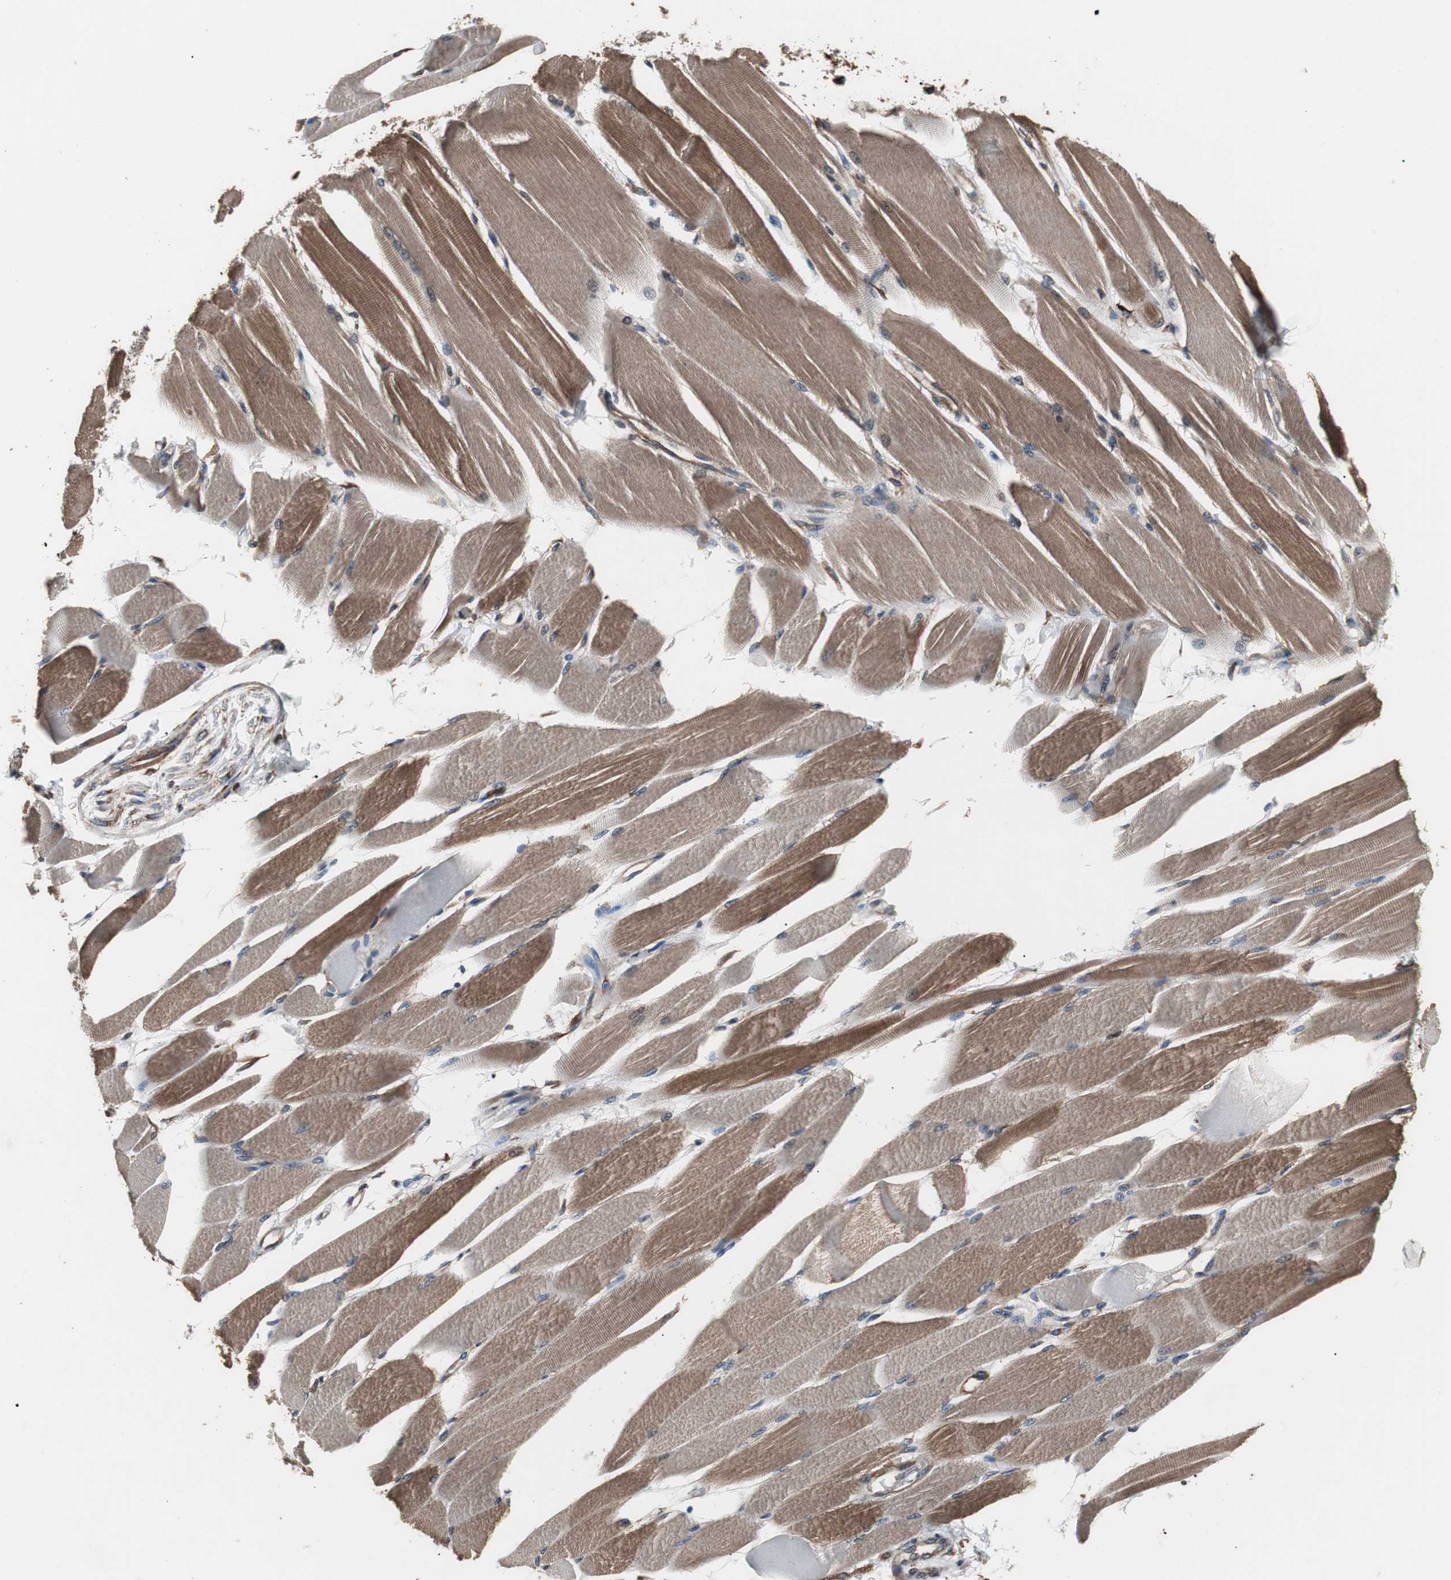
{"staining": {"intensity": "moderate", "quantity": "25%-75%", "location": "cytoplasmic/membranous"}, "tissue": "skeletal muscle", "cell_type": "Myocytes", "image_type": "normal", "snomed": [{"axis": "morphology", "description": "Normal tissue, NOS"}, {"axis": "topography", "description": "Skeletal muscle"}, {"axis": "topography", "description": "Peripheral nerve tissue"}], "caption": "Skeletal muscle stained for a protein (brown) displays moderate cytoplasmic/membranous positive staining in about 25%-75% of myocytes.", "gene": "CALU", "patient": {"sex": "female", "age": 84}}